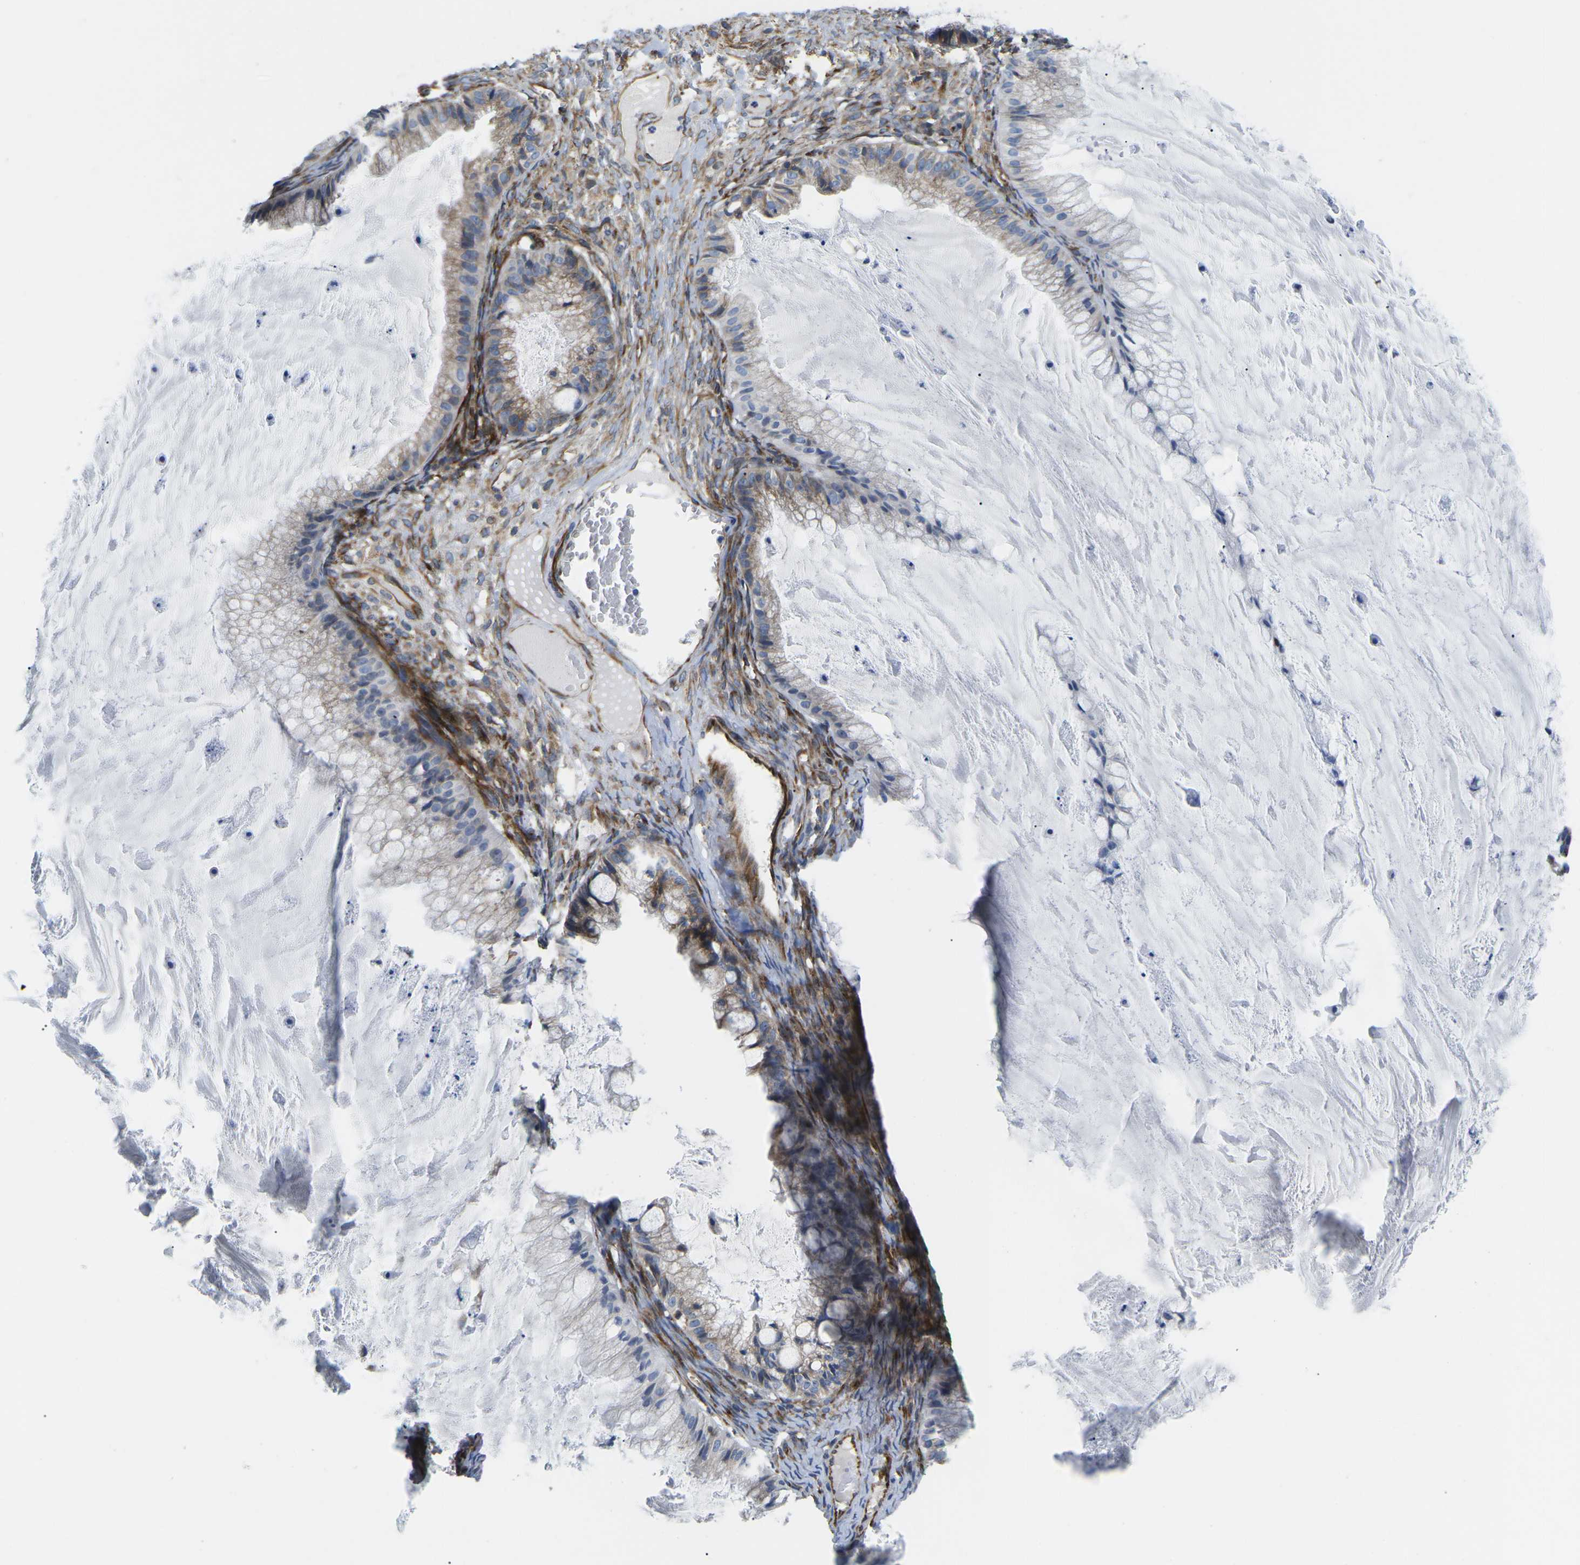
{"staining": {"intensity": "weak", "quantity": "25%-75%", "location": "cytoplasmic/membranous"}, "tissue": "ovarian cancer", "cell_type": "Tumor cells", "image_type": "cancer", "snomed": [{"axis": "morphology", "description": "Cystadenocarcinoma, mucinous, NOS"}, {"axis": "topography", "description": "Ovary"}], "caption": "Tumor cells display low levels of weak cytoplasmic/membranous expression in about 25%-75% of cells in ovarian cancer (mucinous cystadenocarcinoma).", "gene": "TMEFF2", "patient": {"sex": "female", "age": 57}}